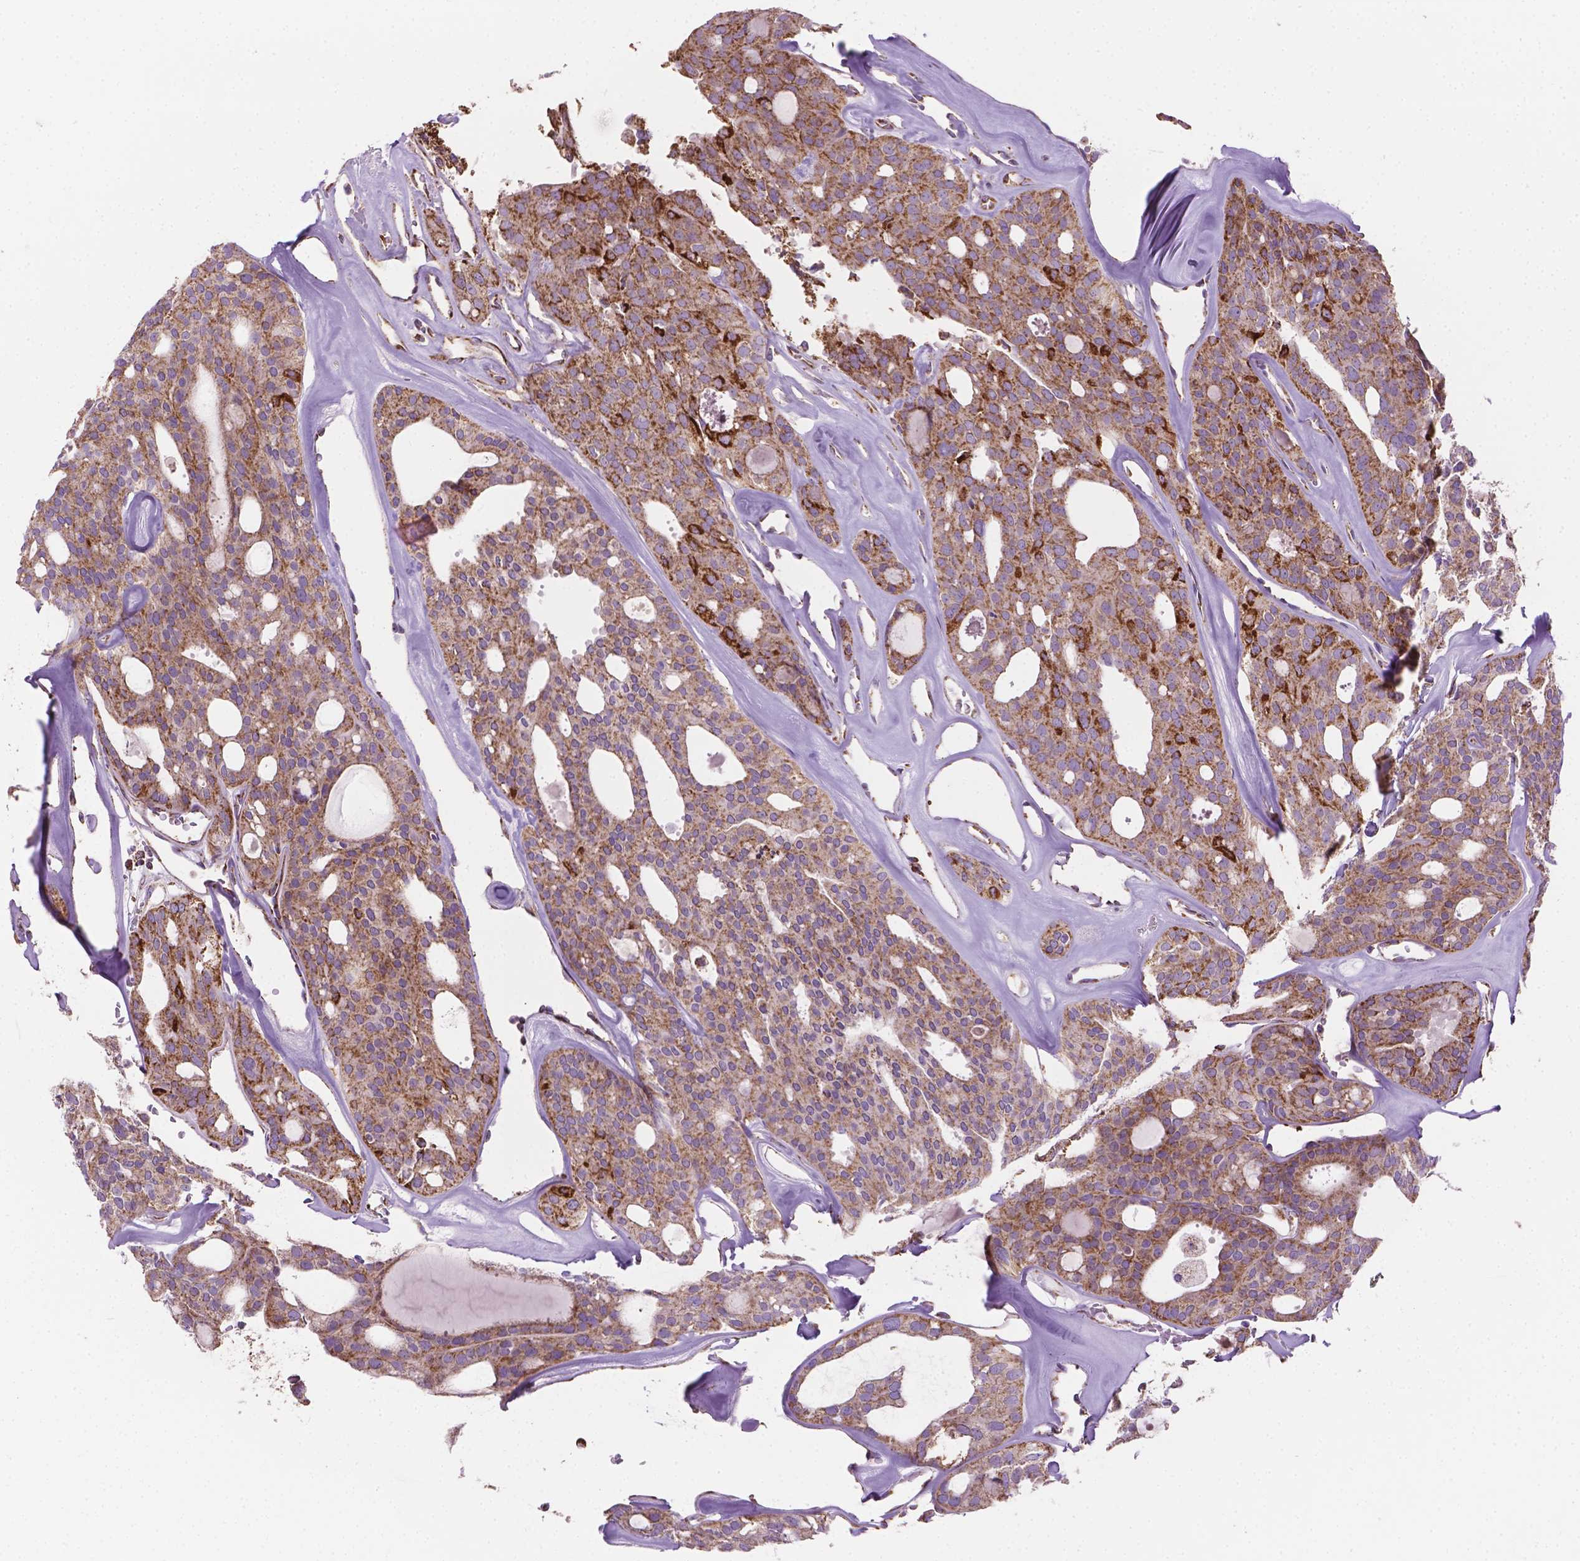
{"staining": {"intensity": "moderate", "quantity": ">75%", "location": "cytoplasmic/membranous"}, "tissue": "thyroid cancer", "cell_type": "Tumor cells", "image_type": "cancer", "snomed": [{"axis": "morphology", "description": "Follicular adenoma carcinoma, NOS"}, {"axis": "topography", "description": "Thyroid gland"}], "caption": "The immunohistochemical stain shows moderate cytoplasmic/membranous staining in tumor cells of follicular adenoma carcinoma (thyroid) tissue. The staining was performed using DAB, with brown indicating positive protein expression. Nuclei are stained blue with hematoxylin.", "gene": "PIBF1", "patient": {"sex": "male", "age": 75}}